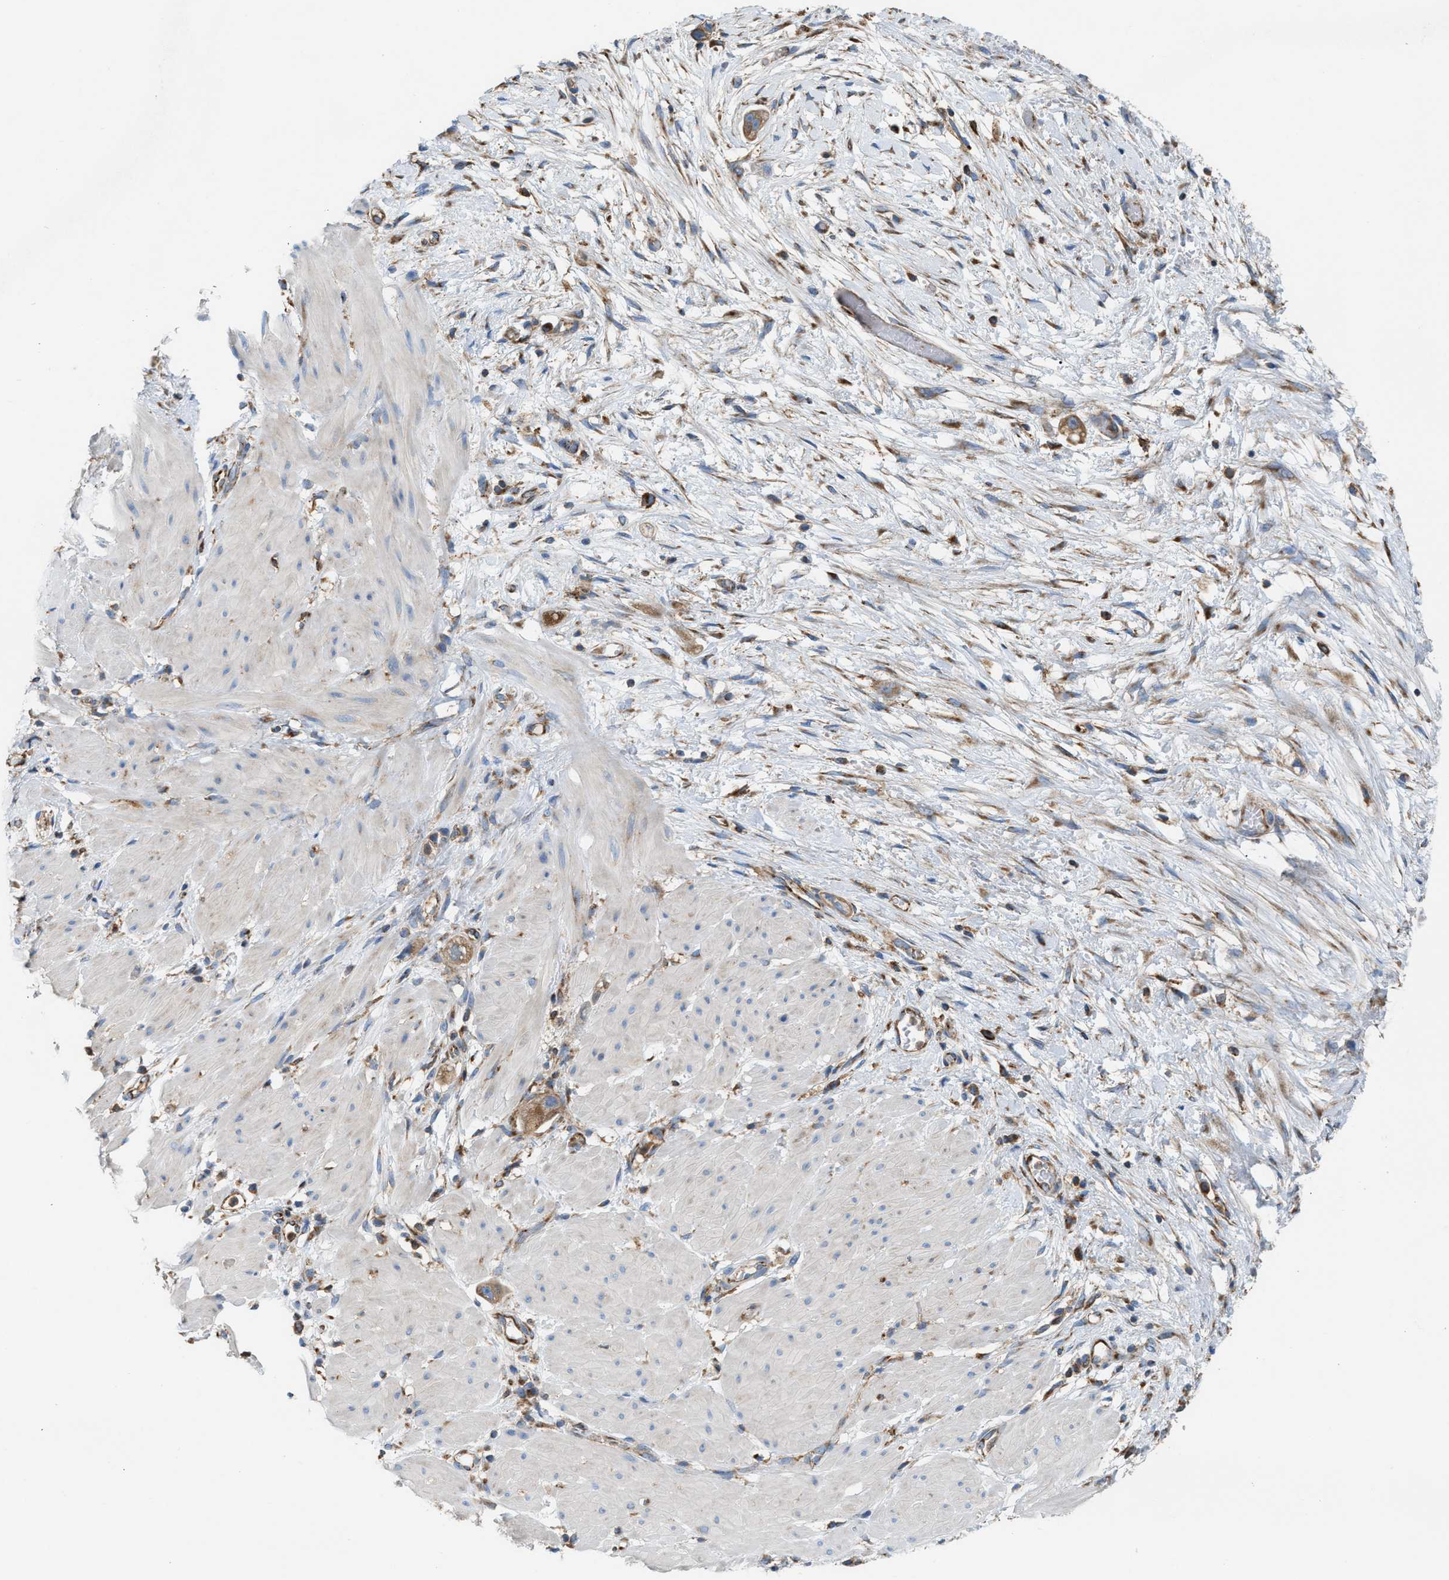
{"staining": {"intensity": "moderate", "quantity": ">75%", "location": "cytoplasmic/membranous"}, "tissue": "stomach cancer", "cell_type": "Tumor cells", "image_type": "cancer", "snomed": [{"axis": "morphology", "description": "Adenocarcinoma, NOS"}, {"axis": "topography", "description": "Stomach"}, {"axis": "topography", "description": "Stomach, lower"}], "caption": "Stomach cancer was stained to show a protein in brown. There is medium levels of moderate cytoplasmic/membranous positivity in approximately >75% of tumor cells. Immunohistochemistry stains the protein in brown and the nuclei are stained blue.", "gene": "TBC1D15", "patient": {"sex": "female", "age": 48}}